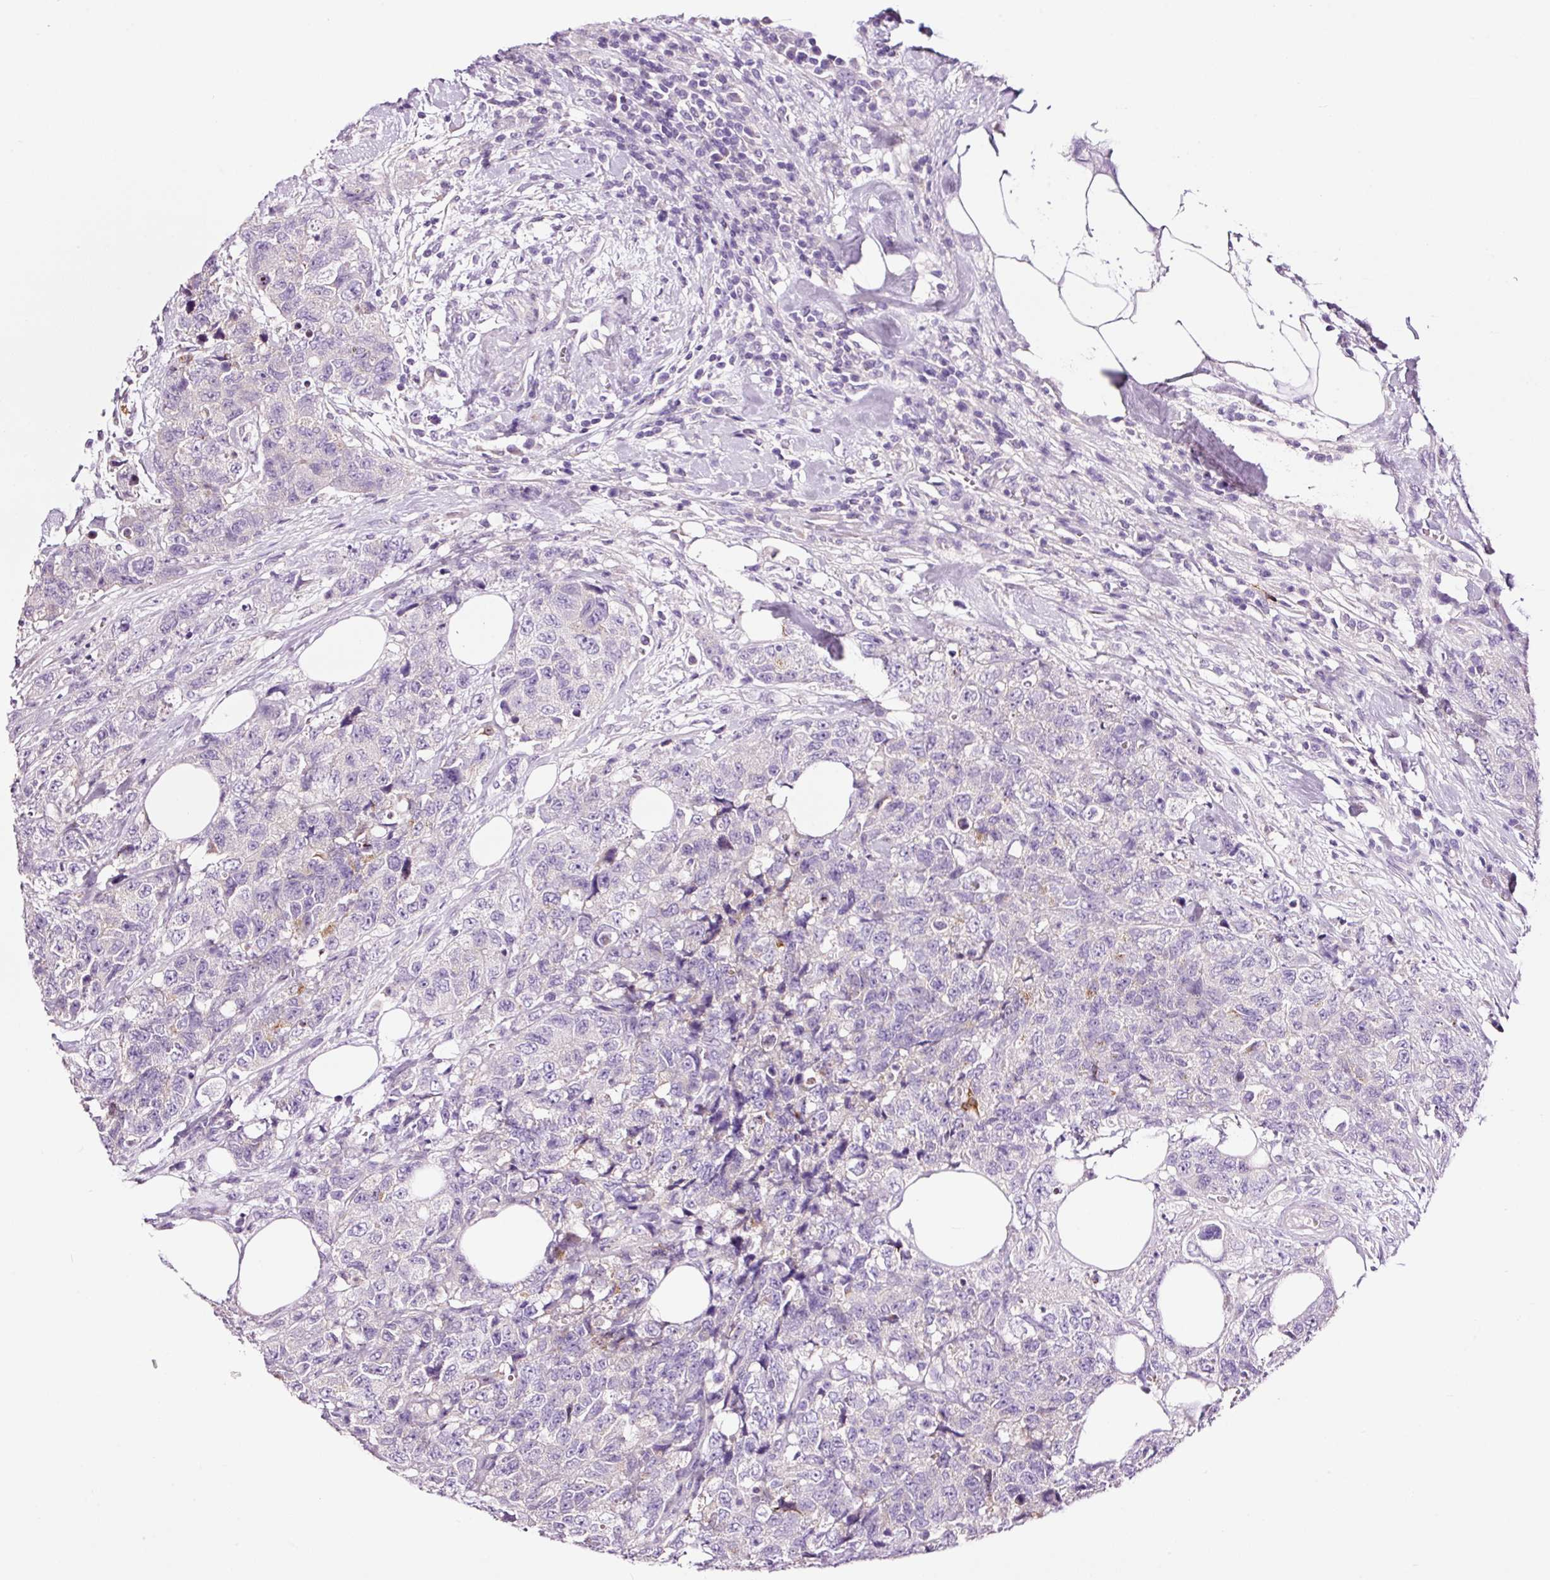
{"staining": {"intensity": "negative", "quantity": "none", "location": "none"}, "tissue": "urothelial cancer", "cell_type": "Tumor cells", "image_type": "cancer", "snomed": [{"axis": "morphology", "description": "Urothelial carcinoma, High grade"}, {"axis": "topography", "description": "Urinary bladder"}], "caption": "Immunohistochemical staining of human urothelial cancer demonstrates no significant staining in tumor cells.", "gene": "PAM", "patient": {"sex": "female", "age": 78}}